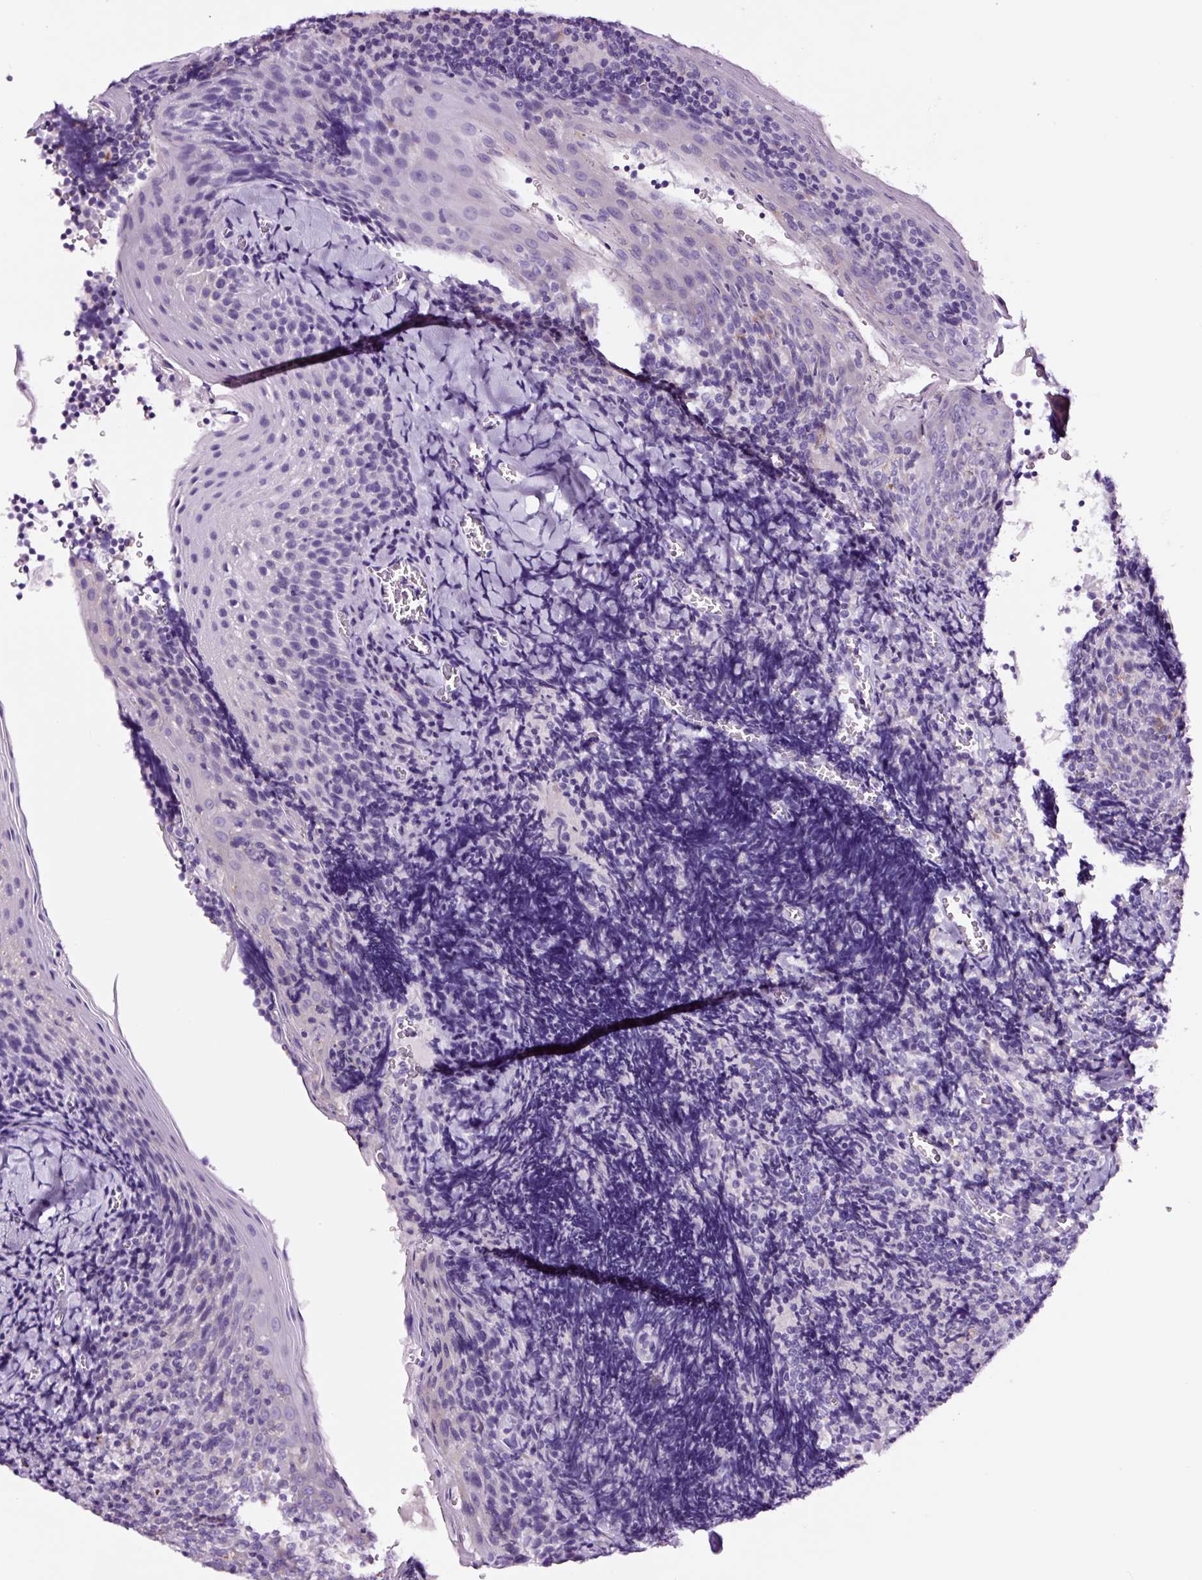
{"staining": {"intensity": "moderate", "quantity": "<25%", "location": "cytoplasmic/membranous"}, "tissue": "tonsil", "cell_type": "Germinal center cells", "image_type": "normal", "snomed": [{"axis": "morphology", "description": "Normal tissue, NOS"}, {"axis": "topography", "description": "Tonsil"}], "caption": "Human tonsil stained for a protein (brown) reveals moderate cytoplasmic/membranous positive positivity in approximately <25% of germinal center cells.", "gene": "FBXL7", "patient": {"sex": "male", "age": 27}}